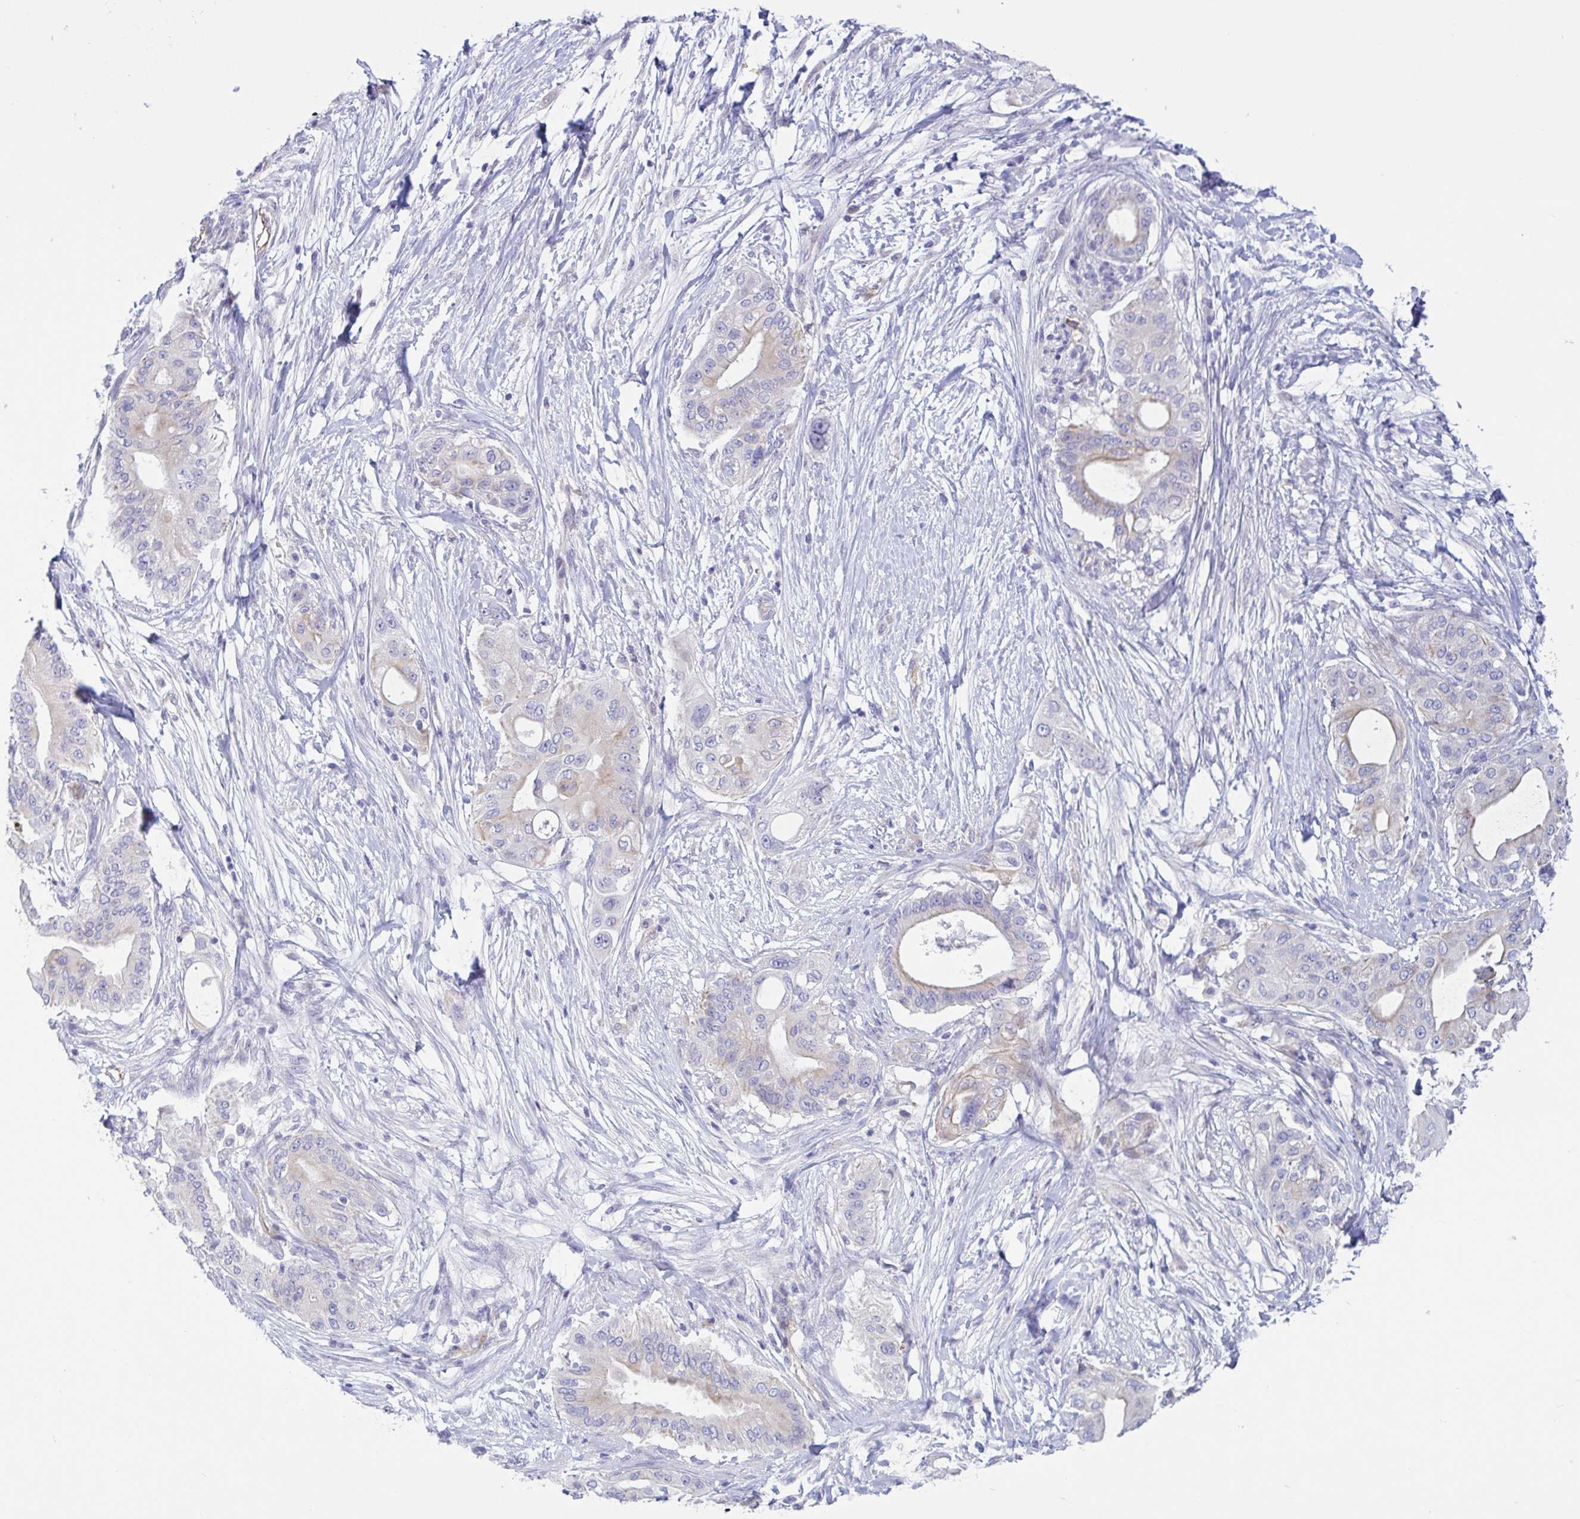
{"staining": {"intensity": "weak", "quantity": "<25%", "location": "cytoplasmic/membranous"}, "tissue": "pancreatic cancer", "cell_type": "Tumor cells", "image_type": "cancer", "snomed": [{"axis": "morphology", "description": "Adenocarcinoma, NOS"}, {"axis": "topography", "description": "Pancreas"}], "caption": "Immunohistochemical staining of human adenocarcinoma (pancreatic) exhibits no significant expression in tumor cells.", "gene": "TNNI2", "patient": {"sex": "male", "age": 68}}